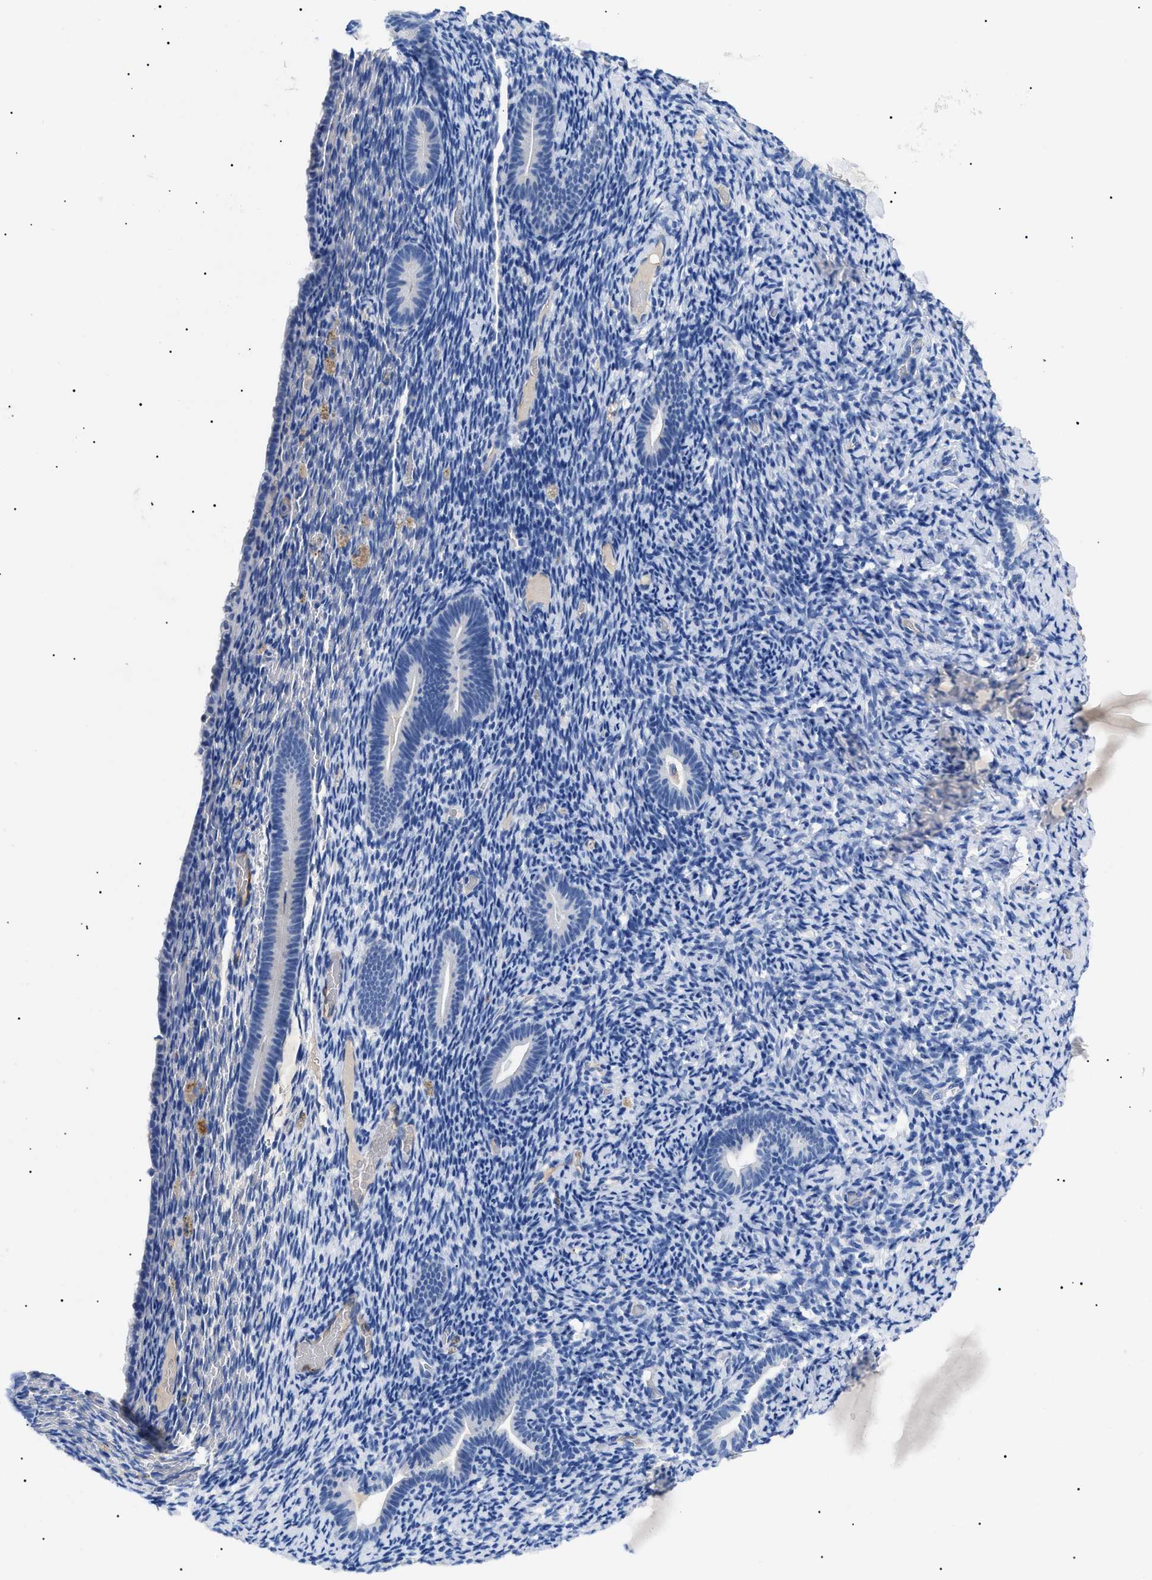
{"staining": {"intensity": "negative", "quantity": "none", "location": "none"}, "tissue": "endometrium", "cell_type": "Cells in endometrial stroma", "image_type": "normal", "snomed": [{"axis": "morphology", "description": "Normal tissue, NOS"}, {"axis": "topography", "description": "Endometrium"}], "caption": "Endometrium stained for a protein using IHC exhibits no positivity cells in endometrial stroma.", "gene": "ACKR1", "patient": {"sex": "female", "age": 51}}